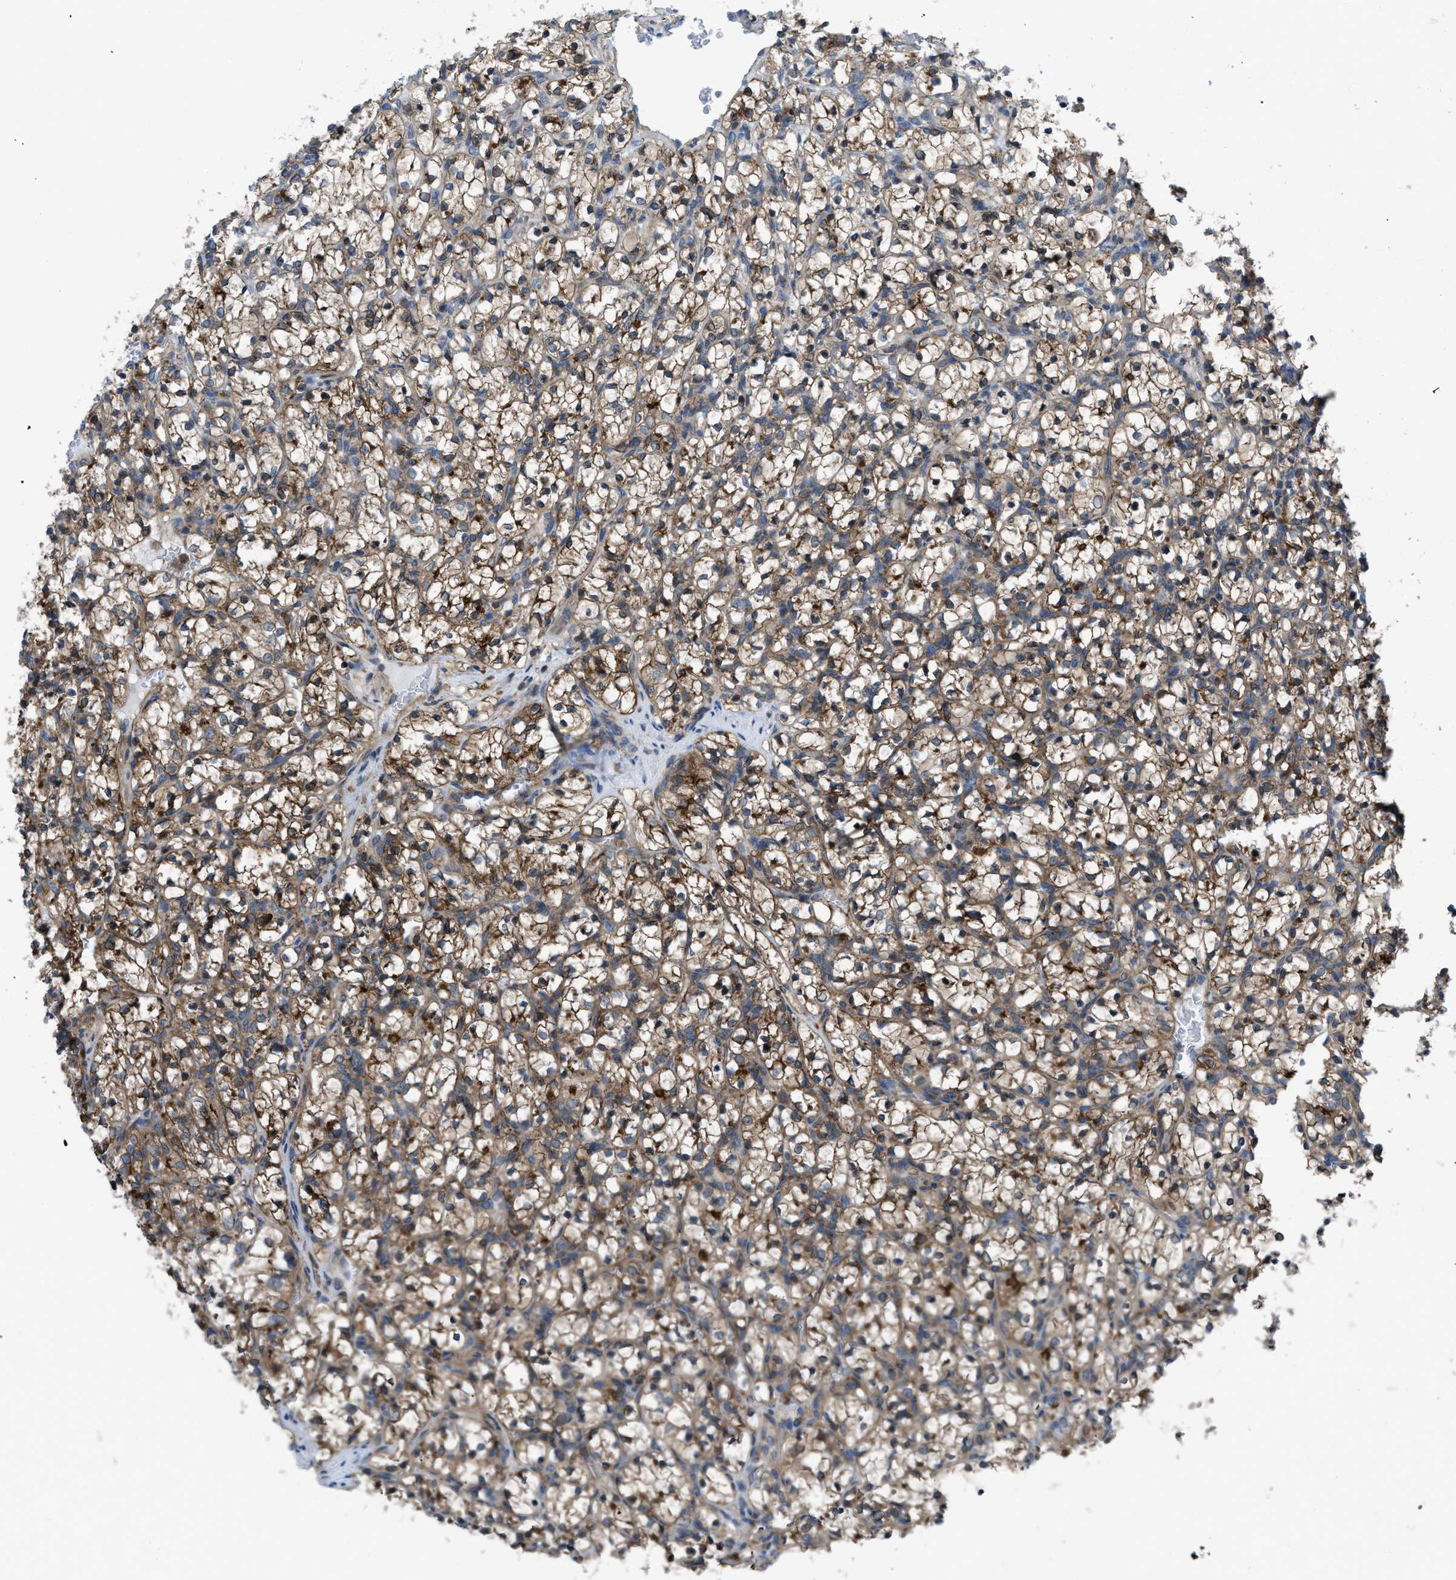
{"staining": {"intensity": "moderate", "quantity": ">75%", "location": "cytoplasmic/membranous"}, "tissue": "renal cancer", "cell_type": "Tumor cells", "image_type": "cancer", "snomed": [{"axis": "morphology", "description": "Adenocarcinoma, NOS"}, {"axis": "topography", "description": "Kidney"}], "caption": "The image displays immunohistochemical staining of renal adenocarcinoma. There is moderate cytoplasmic/membranous positivity is identified in about >75% of tumor cells.", "gene": "MYO18A", "patient": {"sex": "female", "age": 69}}